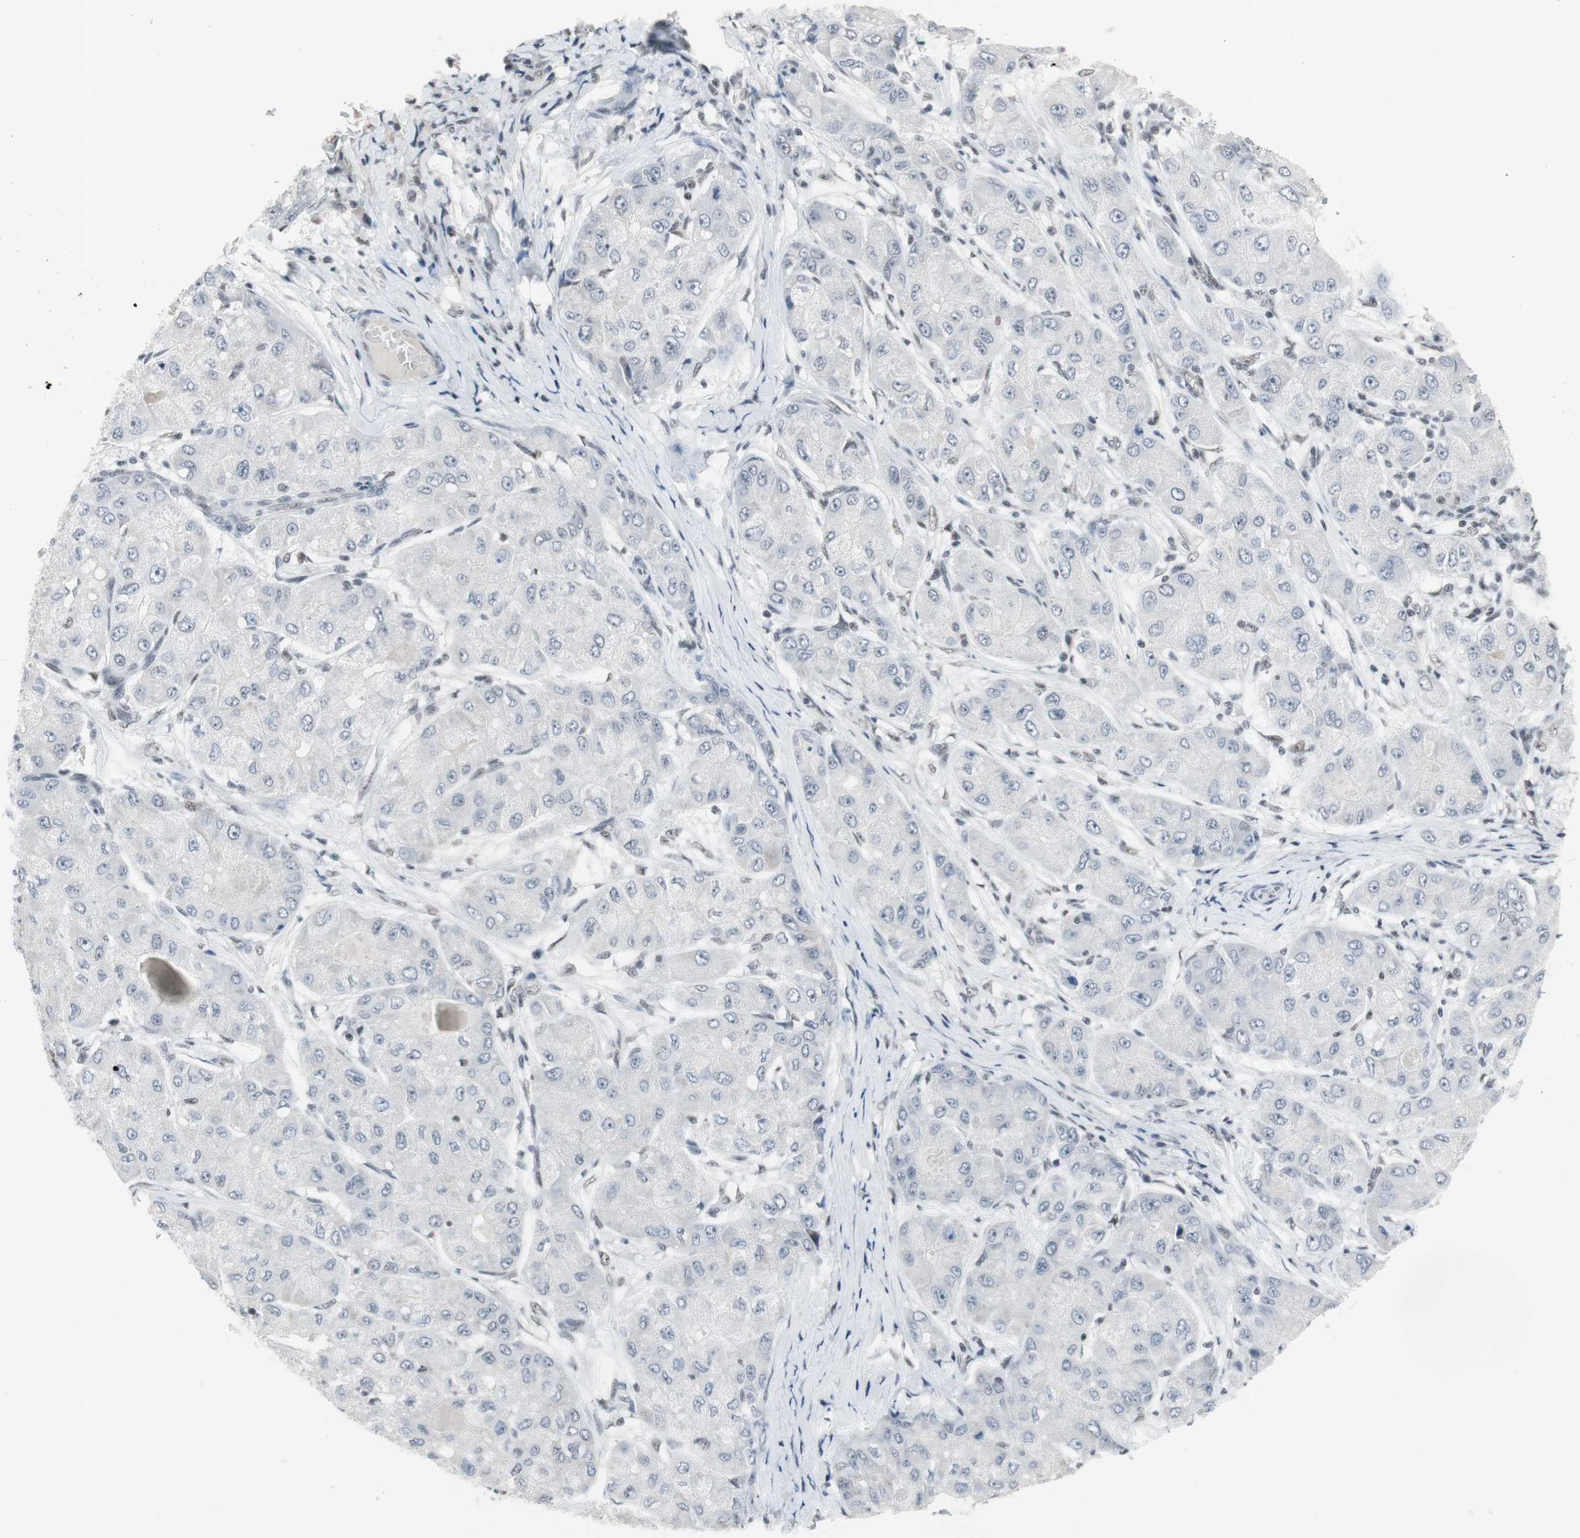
{"staining": {"intensity": "negative", "quantity": "none", "location": "none"}, "tissue": "liver cancer", "cell_type": "Tumor cells", "image_type": "cancer", "snomed": [{"axis": "morphology", "description": "Carcinoma, Hepatocellular, NOS"}, {"axis": "topography", "description": "Liver"}], "caption": "Histopathology image shows no significant protein expression in tumor cells of hepatocellular carcinoma (liver).", "gene": "RTF1", "patient": {"sex": "male", "age": 80}}